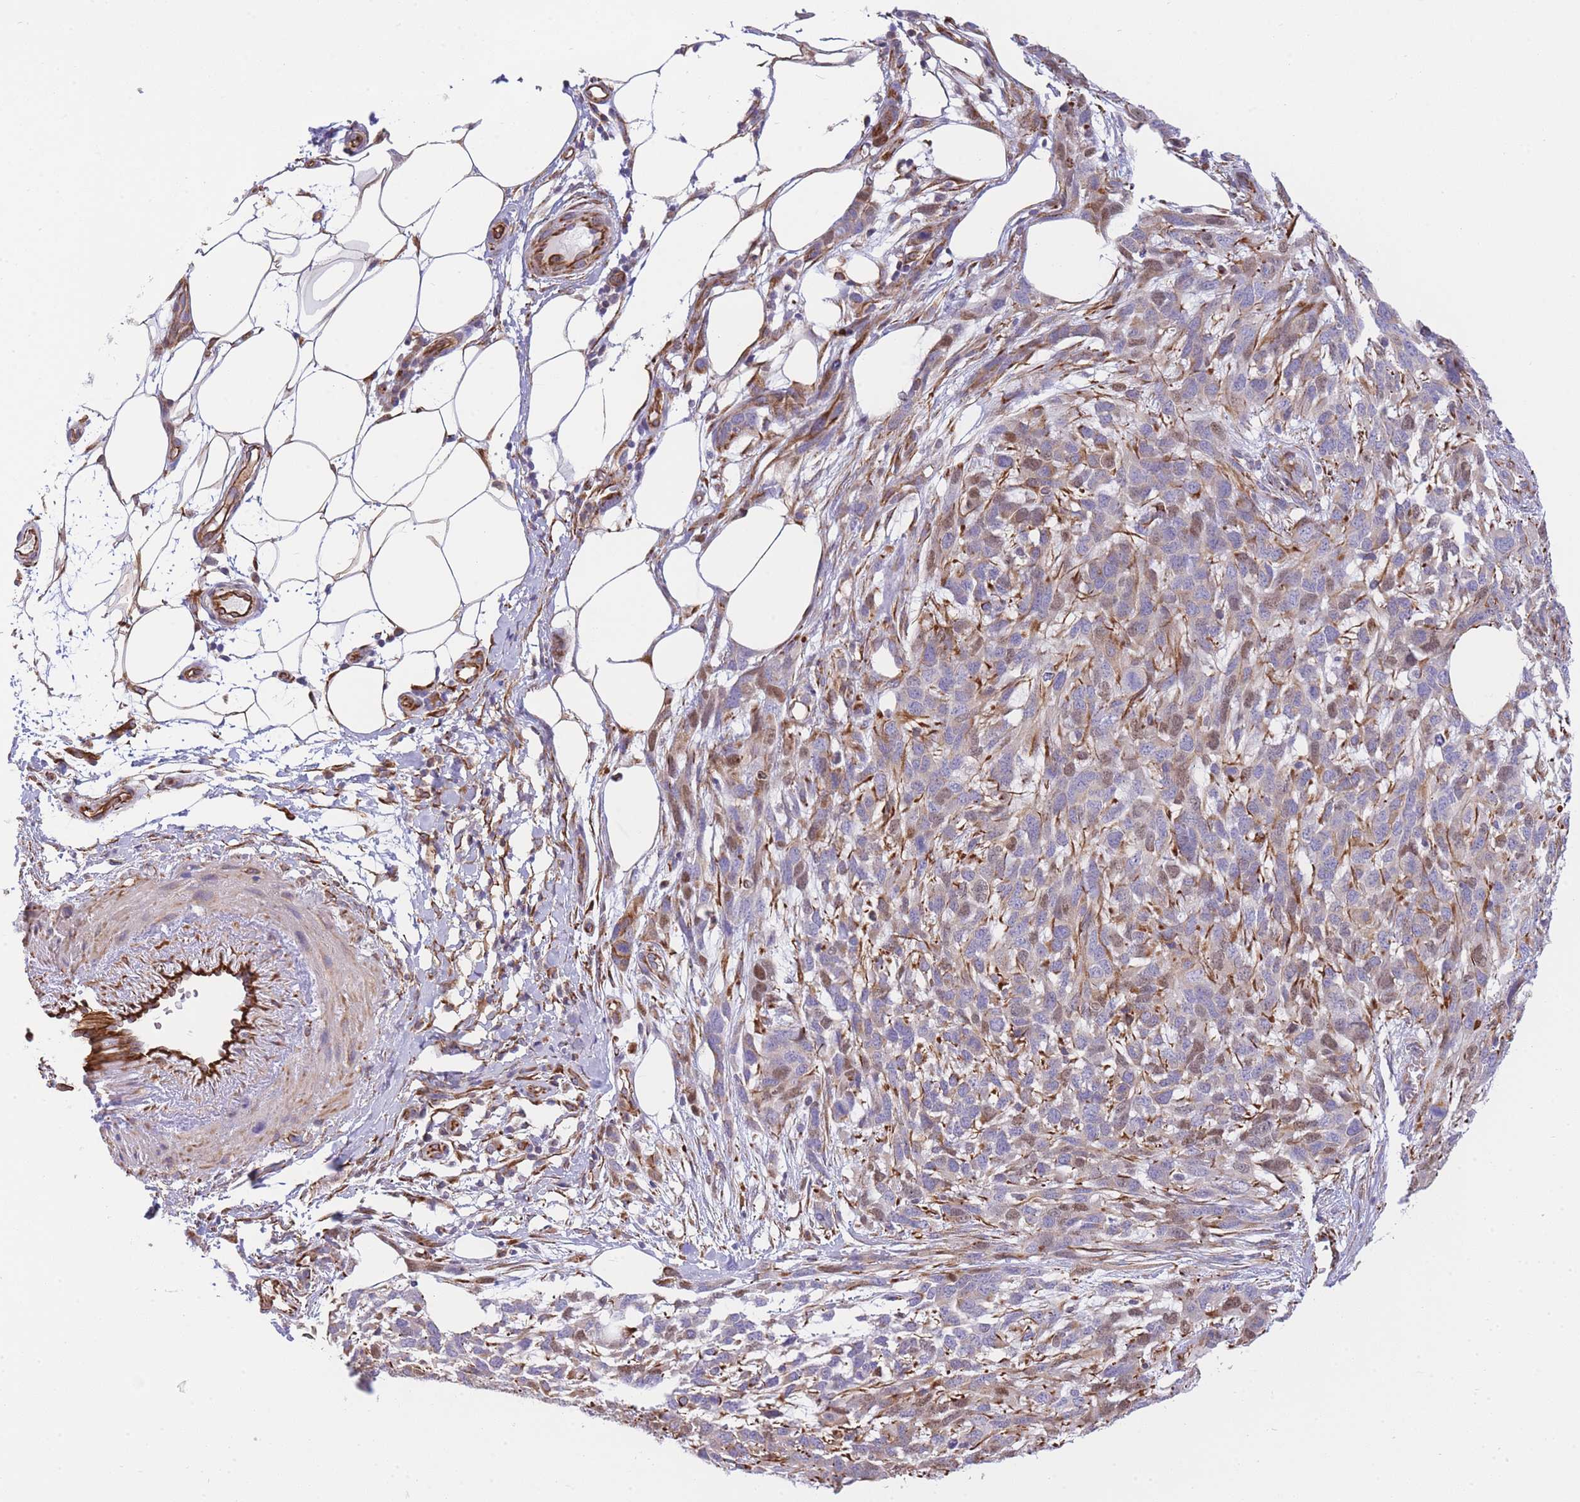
{"staining": {"intensity": "weak", "quantity": "25%-75%", "location": "cytoplasmic/membranous,nuclear"}, "tissue": "melanoma", "cell_type": "Tumor cells", "image_type": "cancer", "snomed": [{"axis": "morphology", "description": "Normal morphology"}, {"axis": "morphology", "description": "Malignant melanoma, NOS"}, {"axis": "topography", "description": "Skin"}], "caption": "DAB immunohistochemical staining of human melanoma exhibits weak cytoplasmic/membranous and nuclear protein positivity in about 25%-75% of tumor cells.", "gene": "ECPAS", "patient": {"sex": "female", "age": 72}}